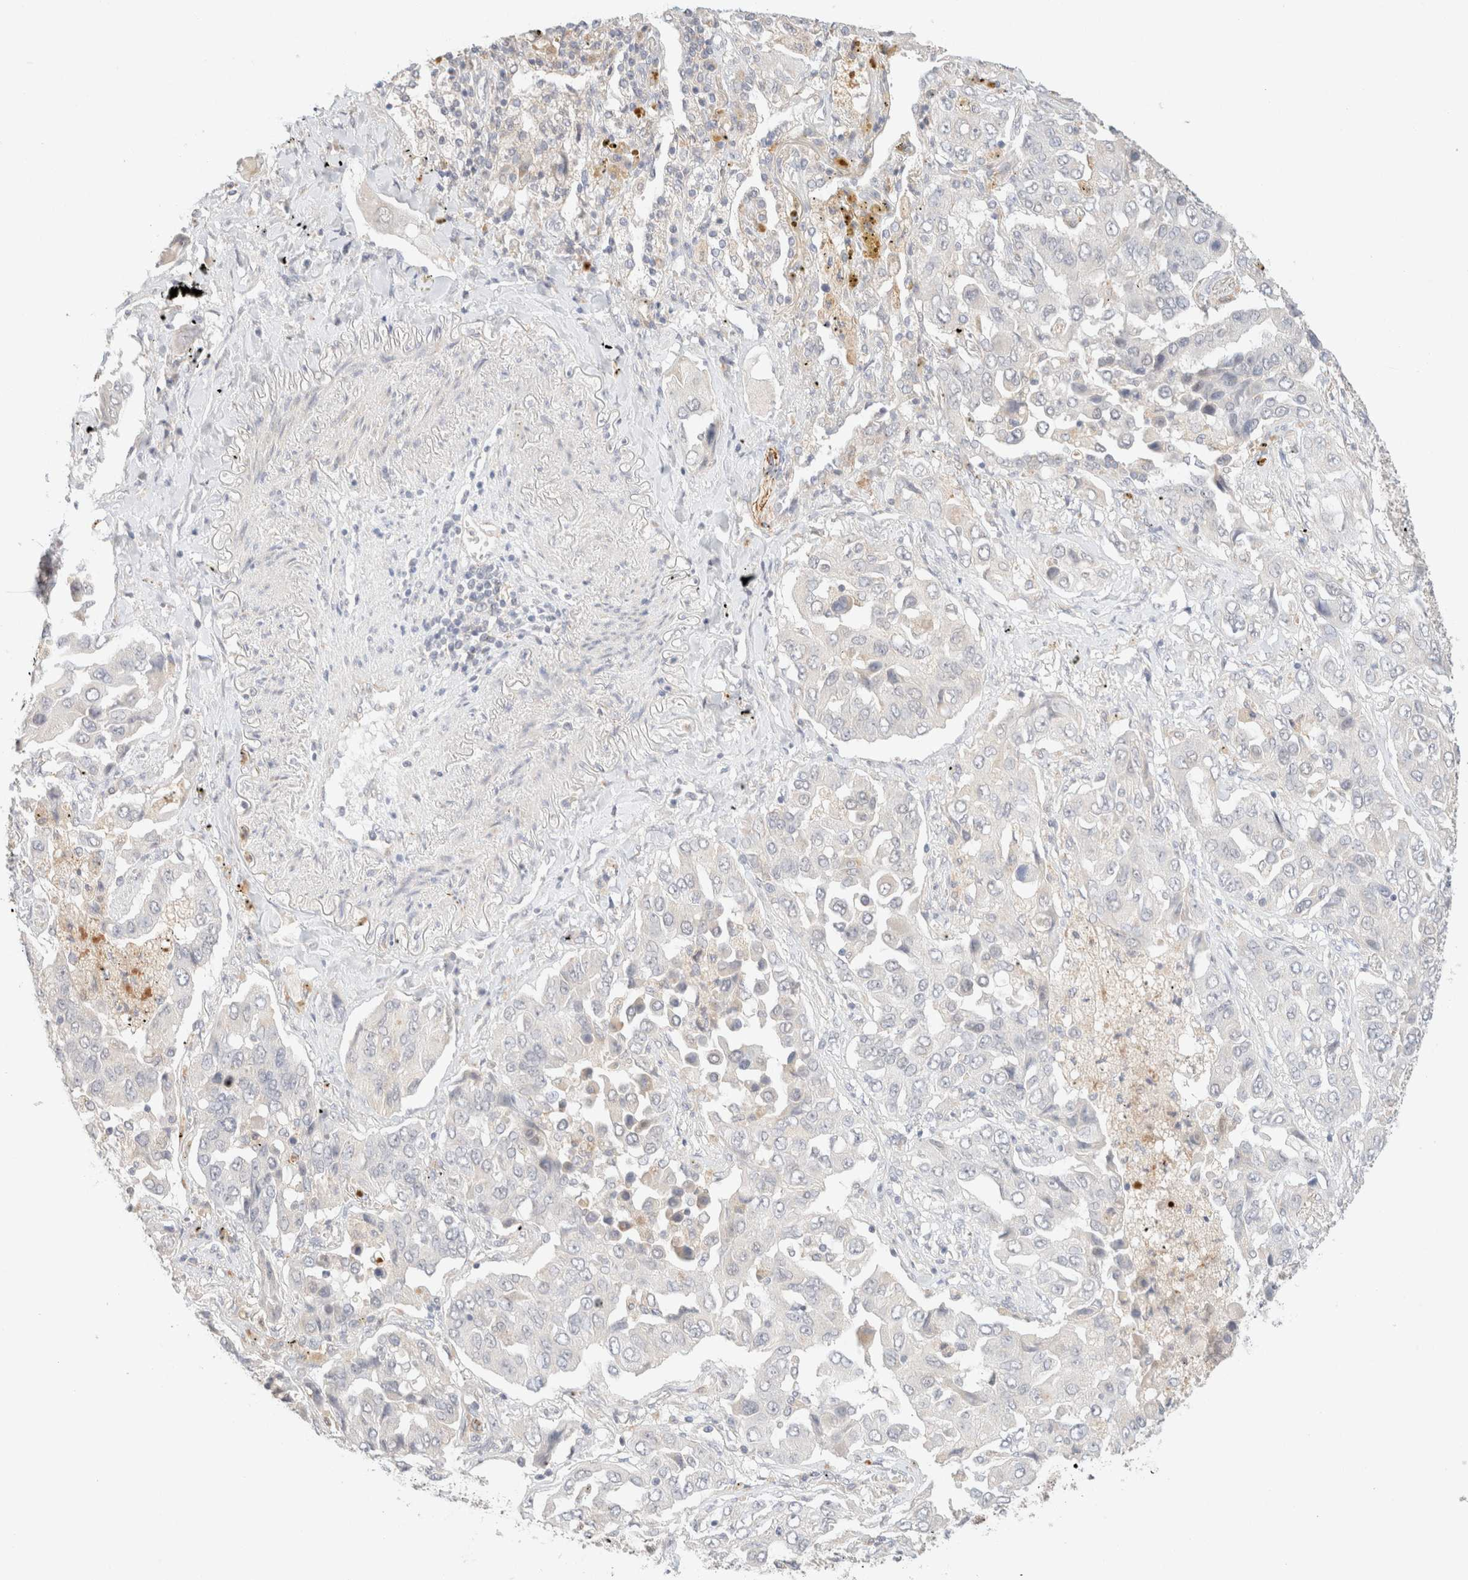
{"staining": {"intensity": "negative", "quantity": "none", "location": "none"}, "tissue": "lung cancer", "cell_type": "Tumor cells", "image_type": "cancer", "snomed": [{"axis": "morphology", "description": "Adenocarcinoma, NOS"}, {"axis": "topography", "description": "Lung"}], "caption": "This is an immunohistochemistry histopathology image of human lung cancer. There is no expression in tumor cells.", "gene": "SNTB1", "patient": {"sex": "female", "age": 65}}